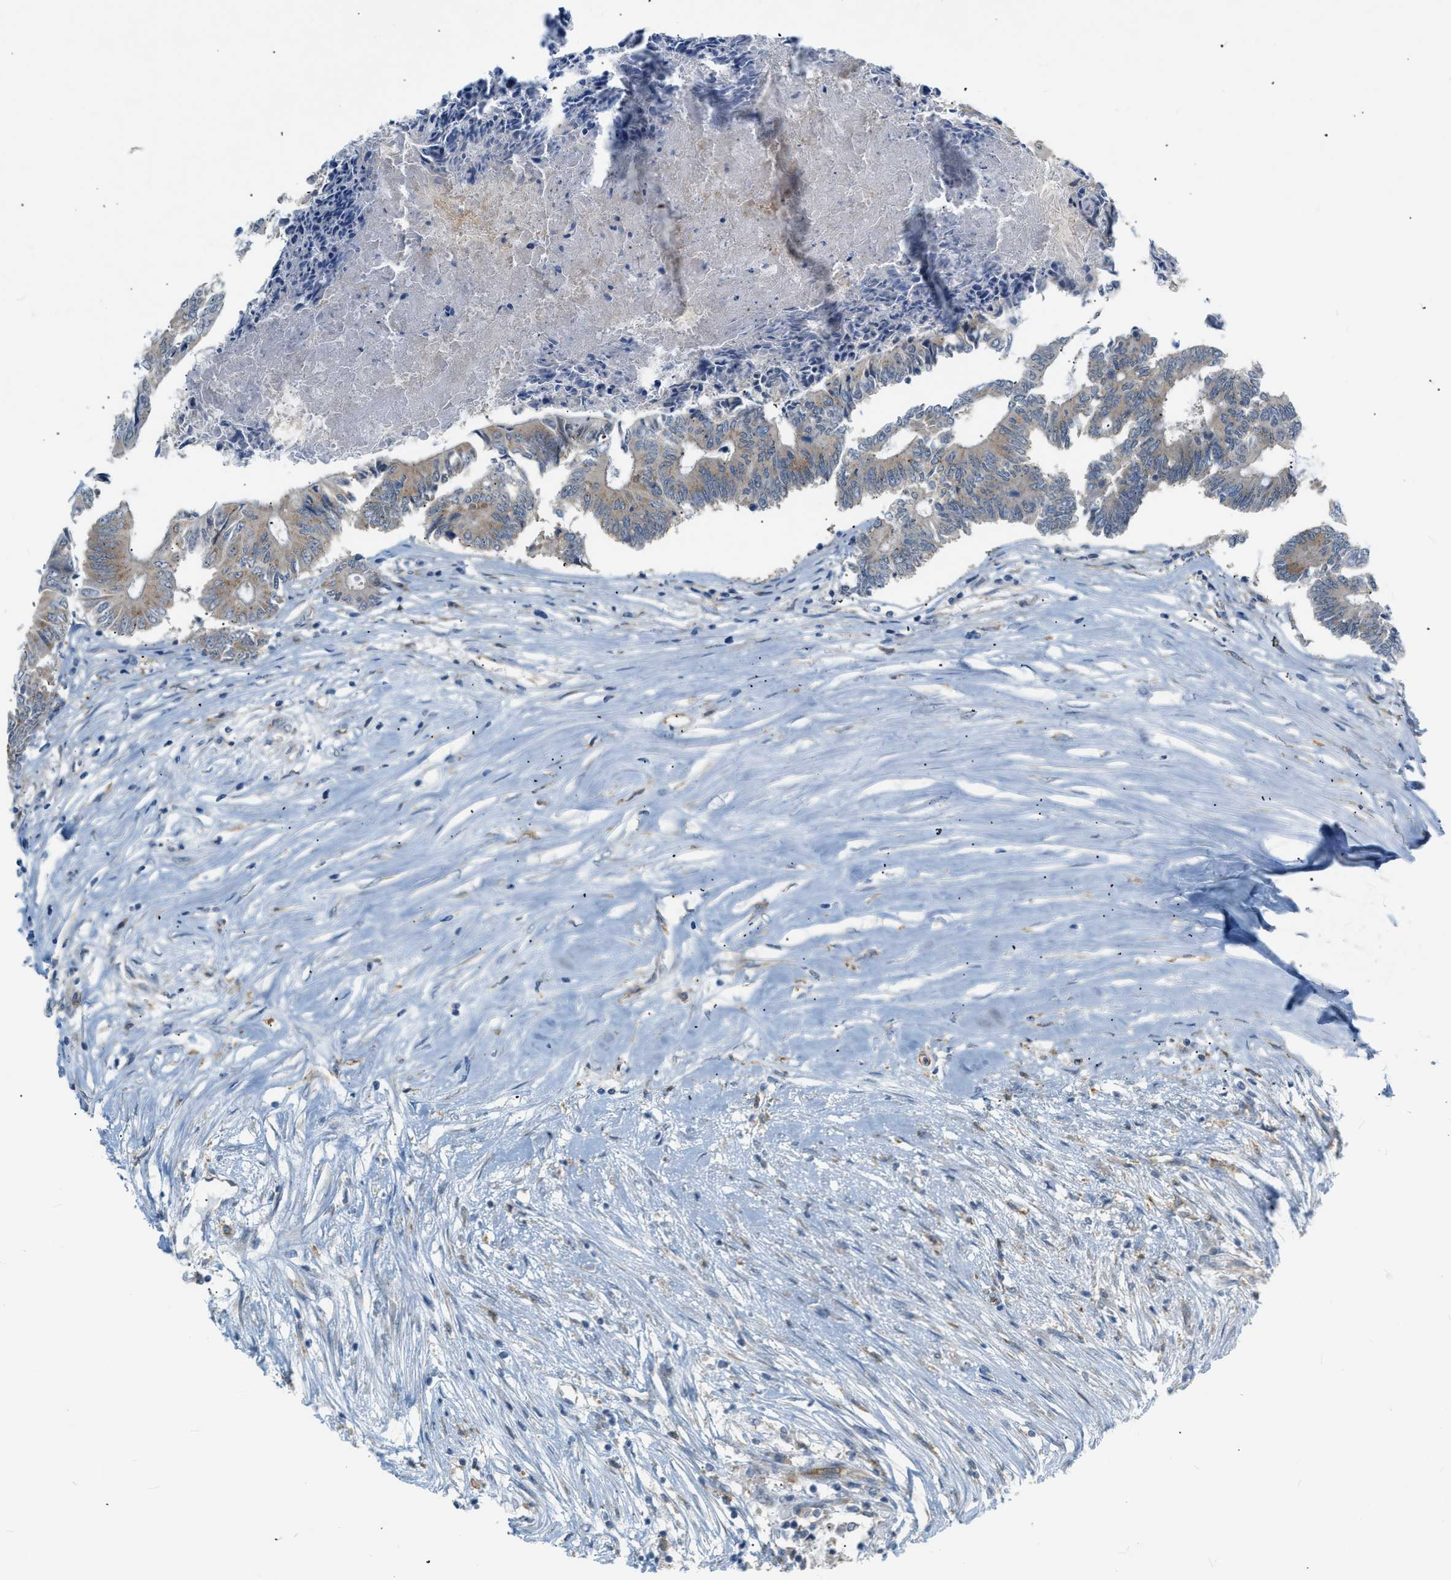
{"staining": {"intensity": "moderate", "quantity": "<25%", "location": "cytoplasmic/membranous"}, "tissue": "colorectal cancer", "cell_type": "Tumor cells", "image_type": "cancer", "snomed": [{"axis": "morphology", "description": "Adenocarcinoma, NOS"}, {"axis": "topography", "description": "Rectum"}], "caption": "Colorectal adenocarcinoma stained with a protein marker displays moderate staining in tumor cells.", "gene": "ZNF408", "patient": {"sex": "male", "age": 63}}